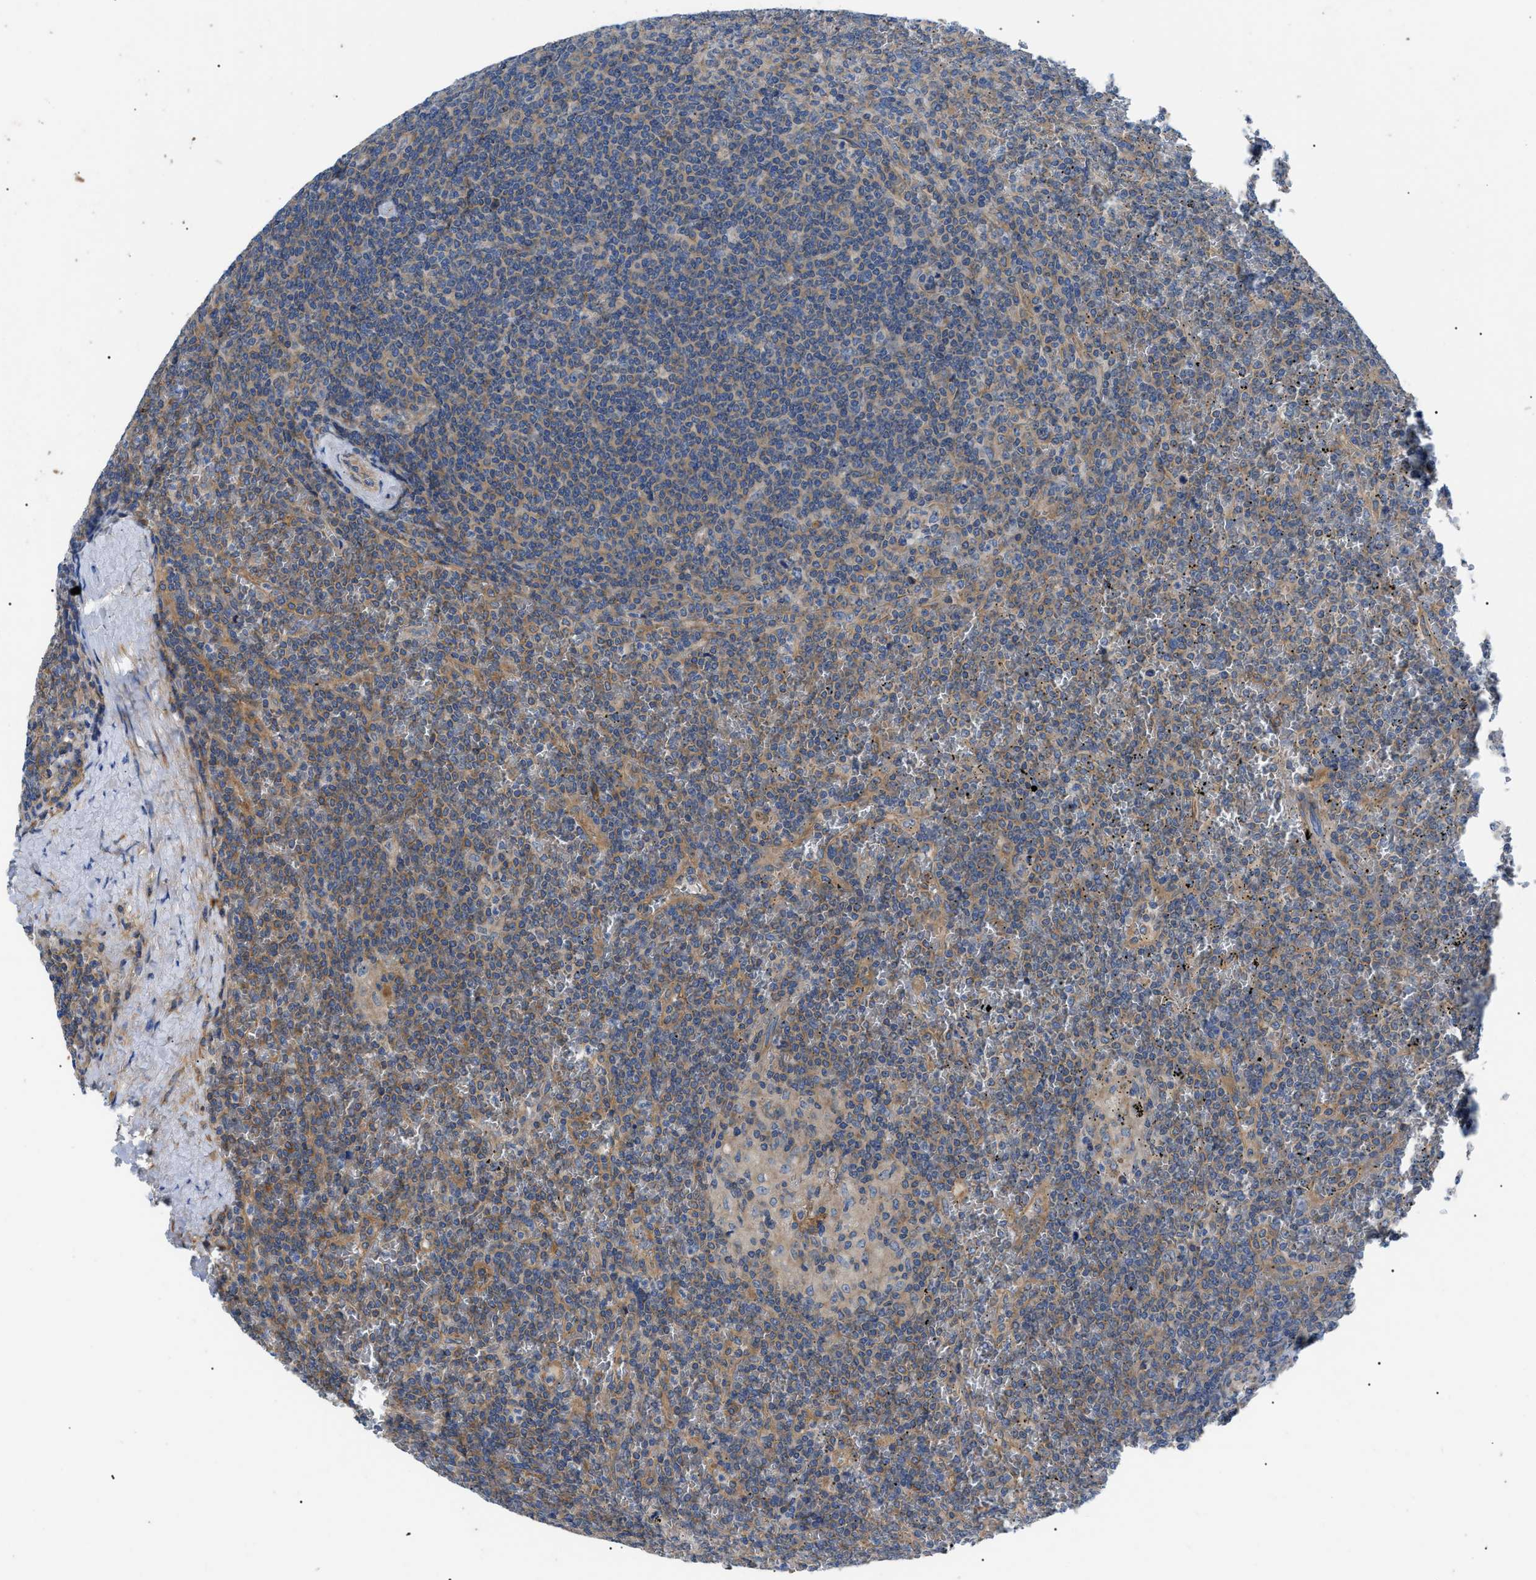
{"staining": {"intensity": "weak", "quantity": "<25%", "location": "cytoplasmic/membranous"}, "tissue": "lymphoma", "cell_type": "Tumor cells", "image_type": "cancer", "snomed": [{"axis": "morphology", "description": "Malignant lymphoma, non-Hodgkin's type, Low grade"}, {"axis": "topography", "description": "Spleen"}], "caption": "Immunohistochemistry (IHC) of lymphoma shows no positivity in tumor cells. (Immunohistochemistry, brightfield microscopy, high magnification).", "gene": "HSPB8", "patient": {"sex": "female", "age": 19}}